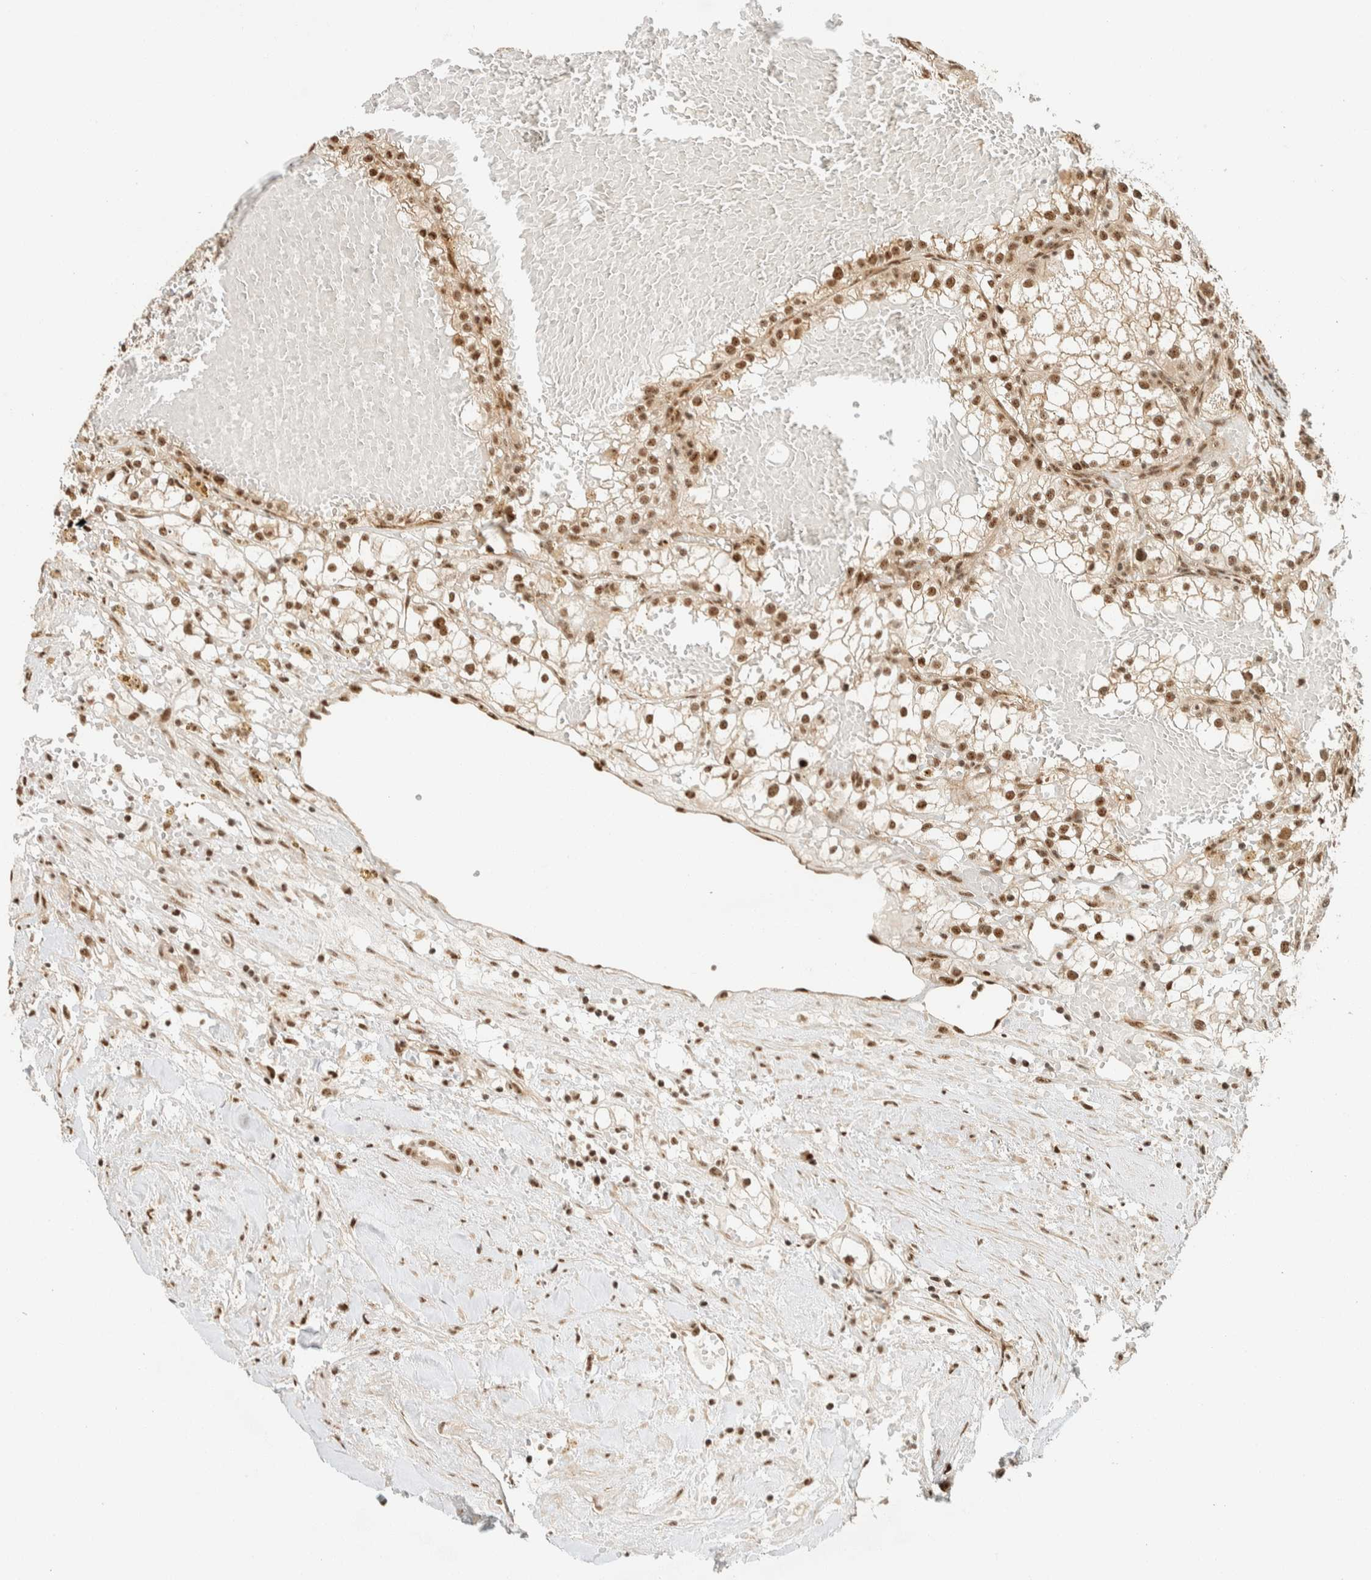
{"staining": {"intensity": "moderate", "quantity": ">75%", "location": "nuclear"}, "tissue": "renal cancer", "cell_type": "Tumor cells", "image_type": "cancer", "snomed": [{"axis": "morphology", "description": "Adenocarcinoma, NOS"}, {"axis": "topography", "description": "Kidney"}], "caption": "Immunohistochemical staining of human renal cancer reveals medium levels of moderate nuclear protein staining in about >75% of tumor cells.", "gene": "SIK1", "patient": {"sex": "male", "age": 56}}